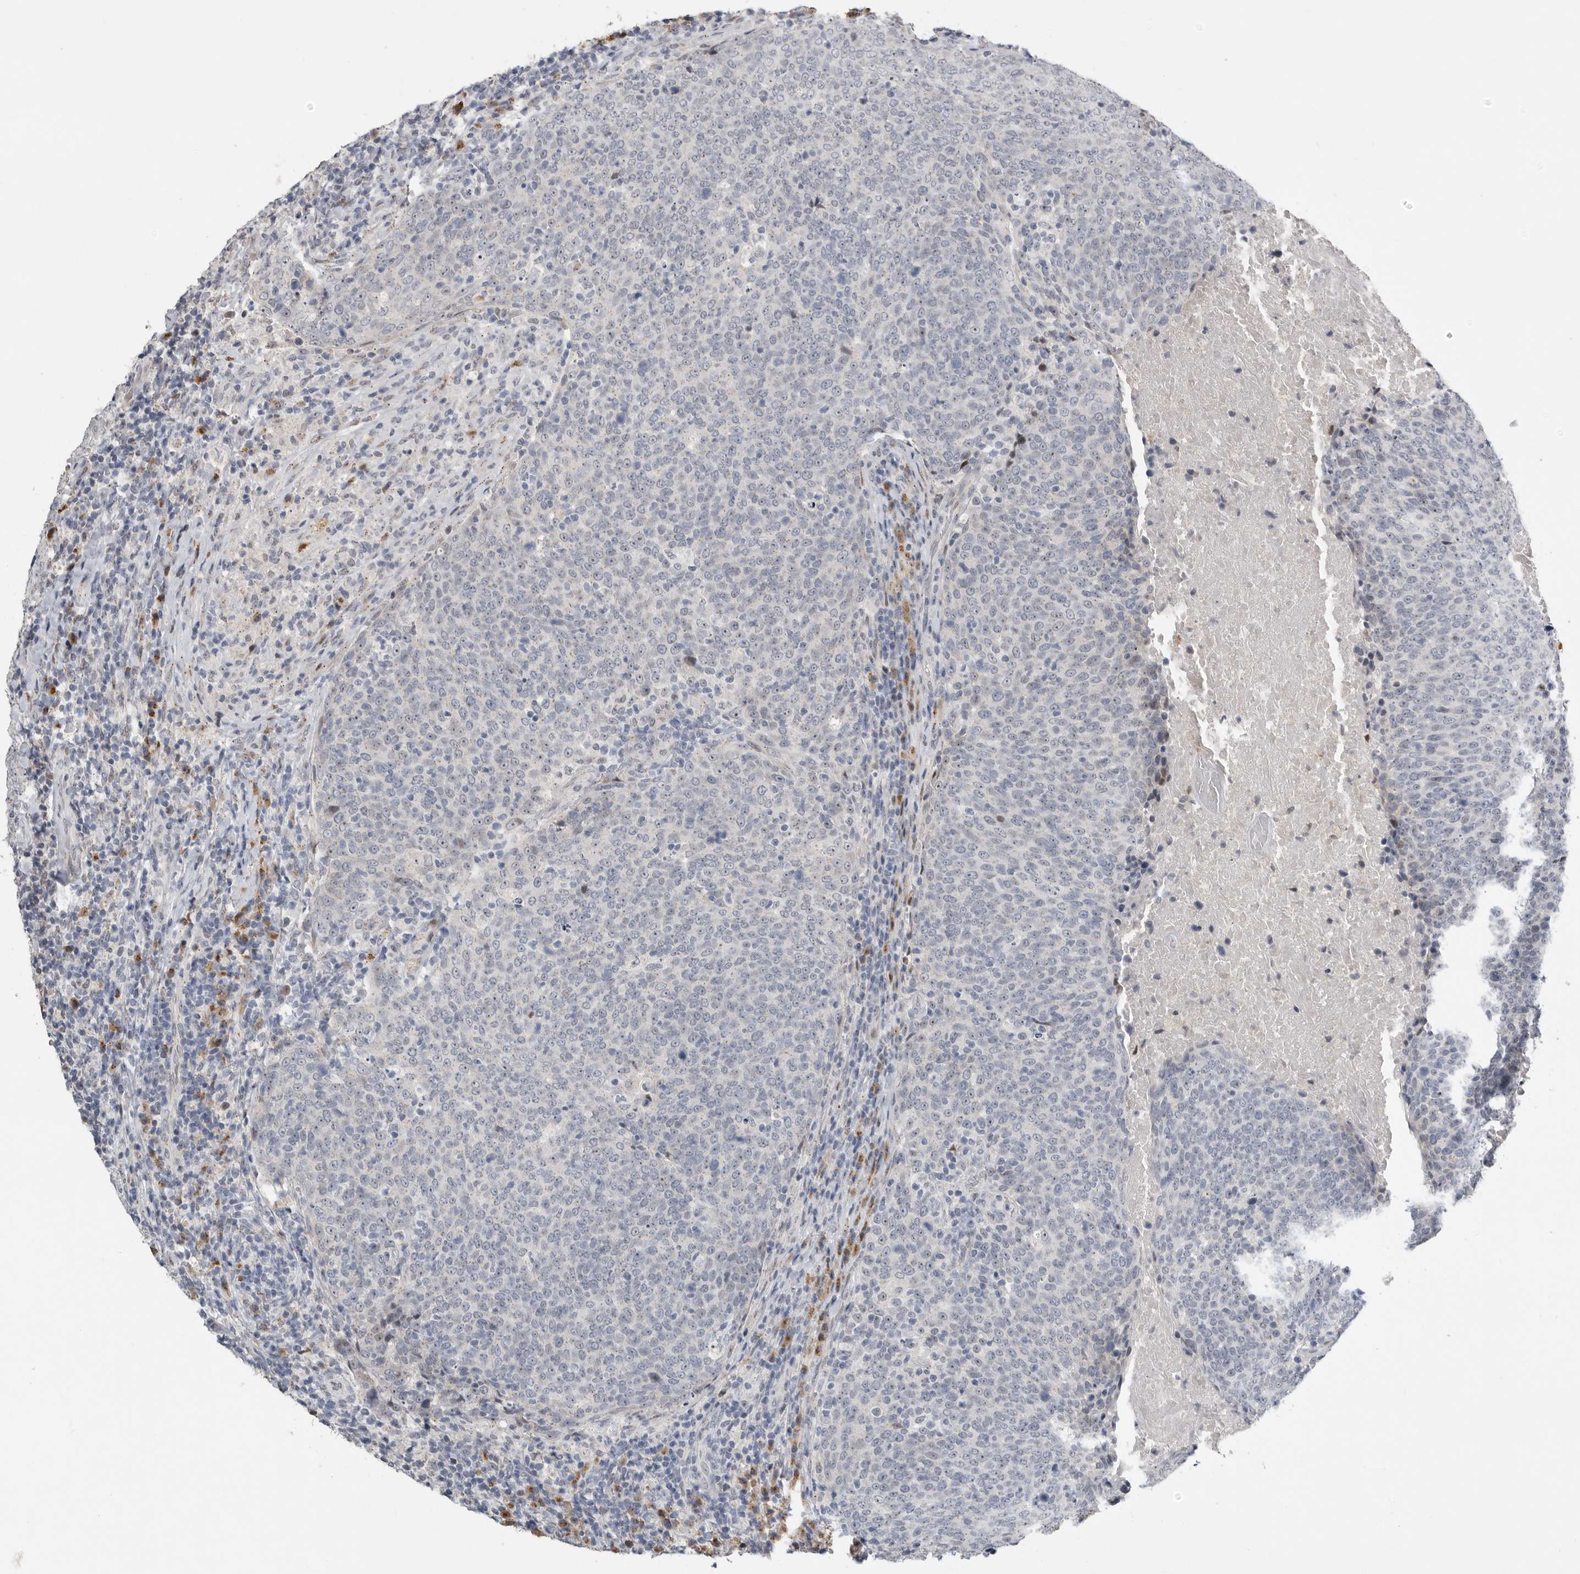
{"staining": {"intensity": "negative", "quantity": "none", "location": "none"}, "tissue": "head and neck cancer", "cell_type": "Tumor cells", "image_type": "cancer", "snomed": [{"axis": "morphology", "description": "Squamous cell carcinoma, NOS"}, {"axis": "morphology", "description": "Squamous cell carcinoma, metastatic, NOS"}, {"axis": "topography", "description": "Lymph node"}, {"axis": "topography", "description": "Head-Neck"}], "caption": "Immunohistochemical staining of head and neck cancer exhibits no significant positivity in tumor cells.", "gene": "PCMTD1", "patient": {"sex": "male", "age": 62}}